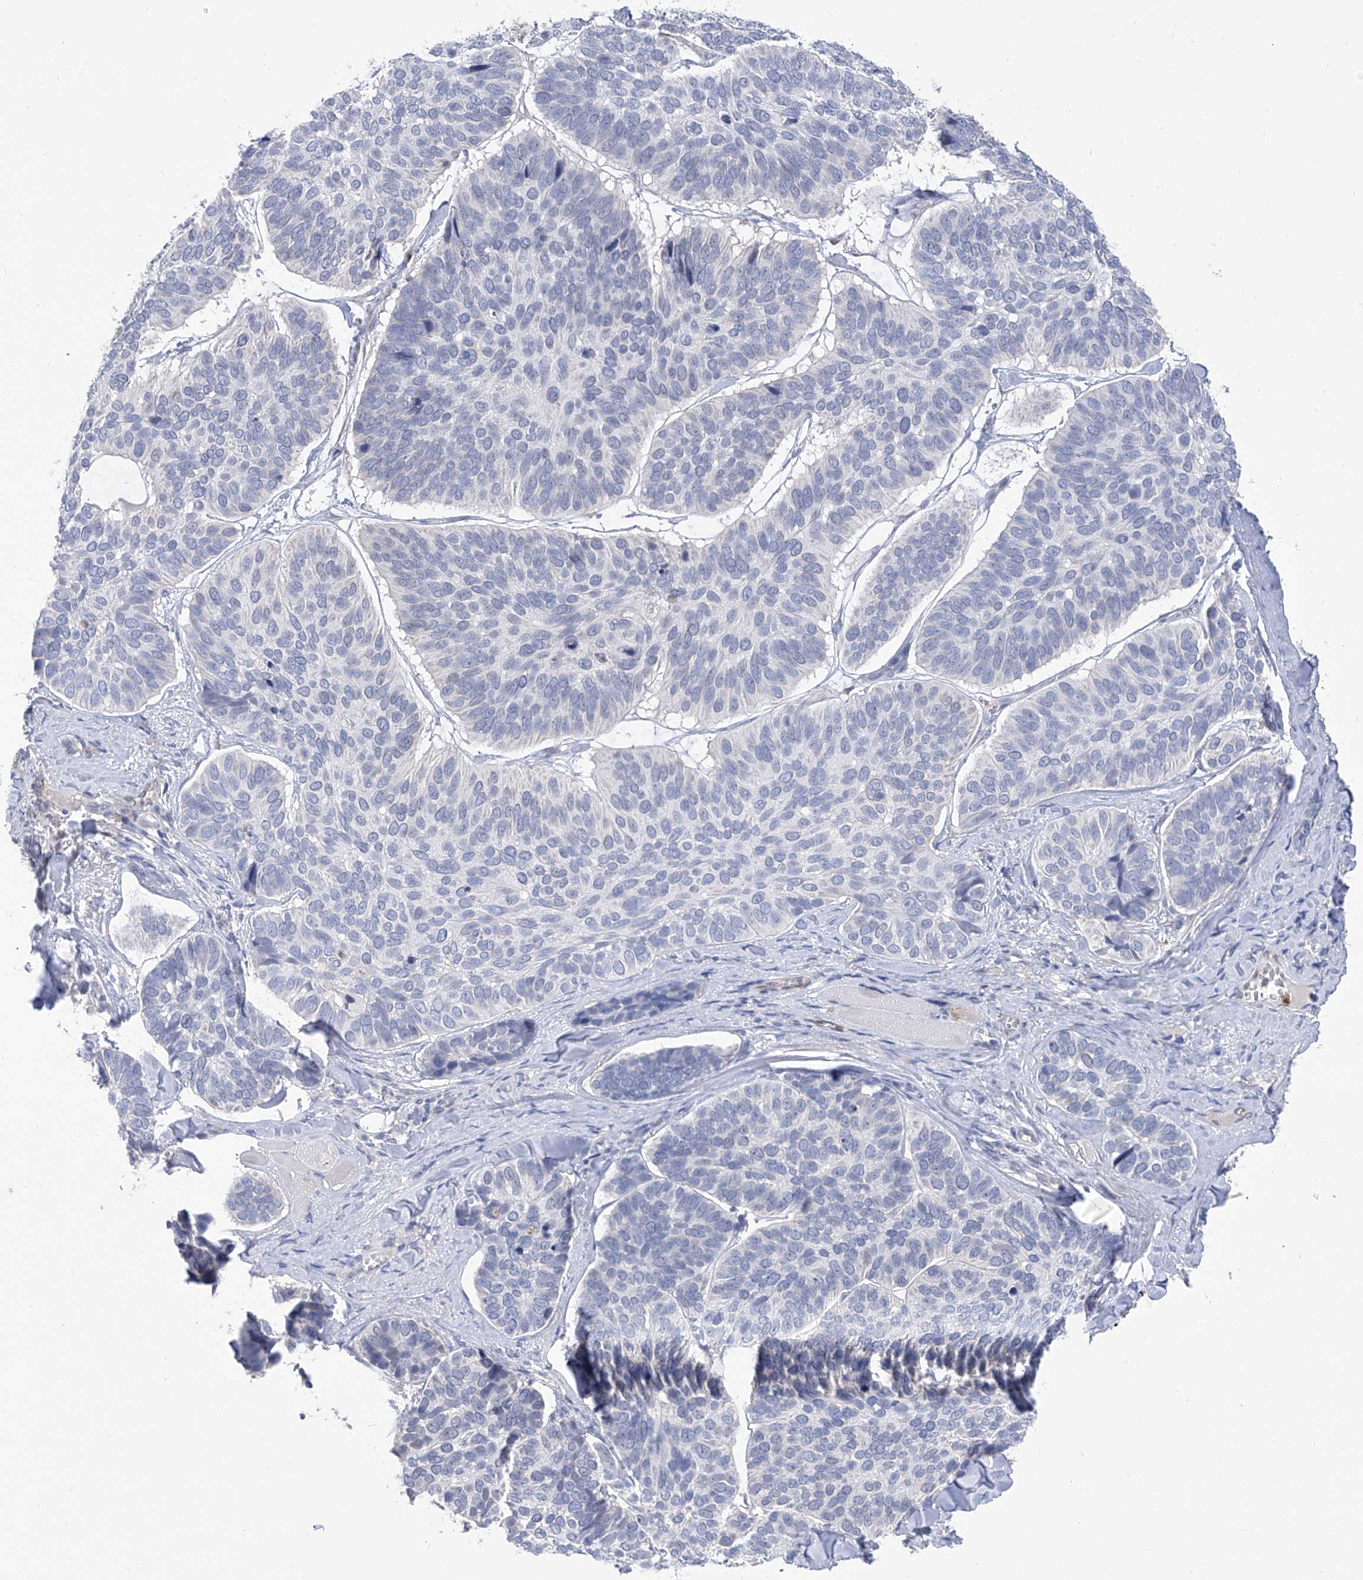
{"staining": {"intensity": "negative", "quantity": "none", "location": "none"}, "tissue": "skin cancer", "cell_type": "Tumor cells", "image_type": "cancer", "snomed": [{"axis": "morphology", "description": "Basal cell carcinoma"}, {"axis": "topography", "description": "Skin"}], "caption": "Skin basal cell carcinoma was stained to show a protein in brown. There is no significant staining in tumor cells. Nuclei are stained in blue.", "gene": "PHF20", "patient": {"sex": "male", "age": 62}}